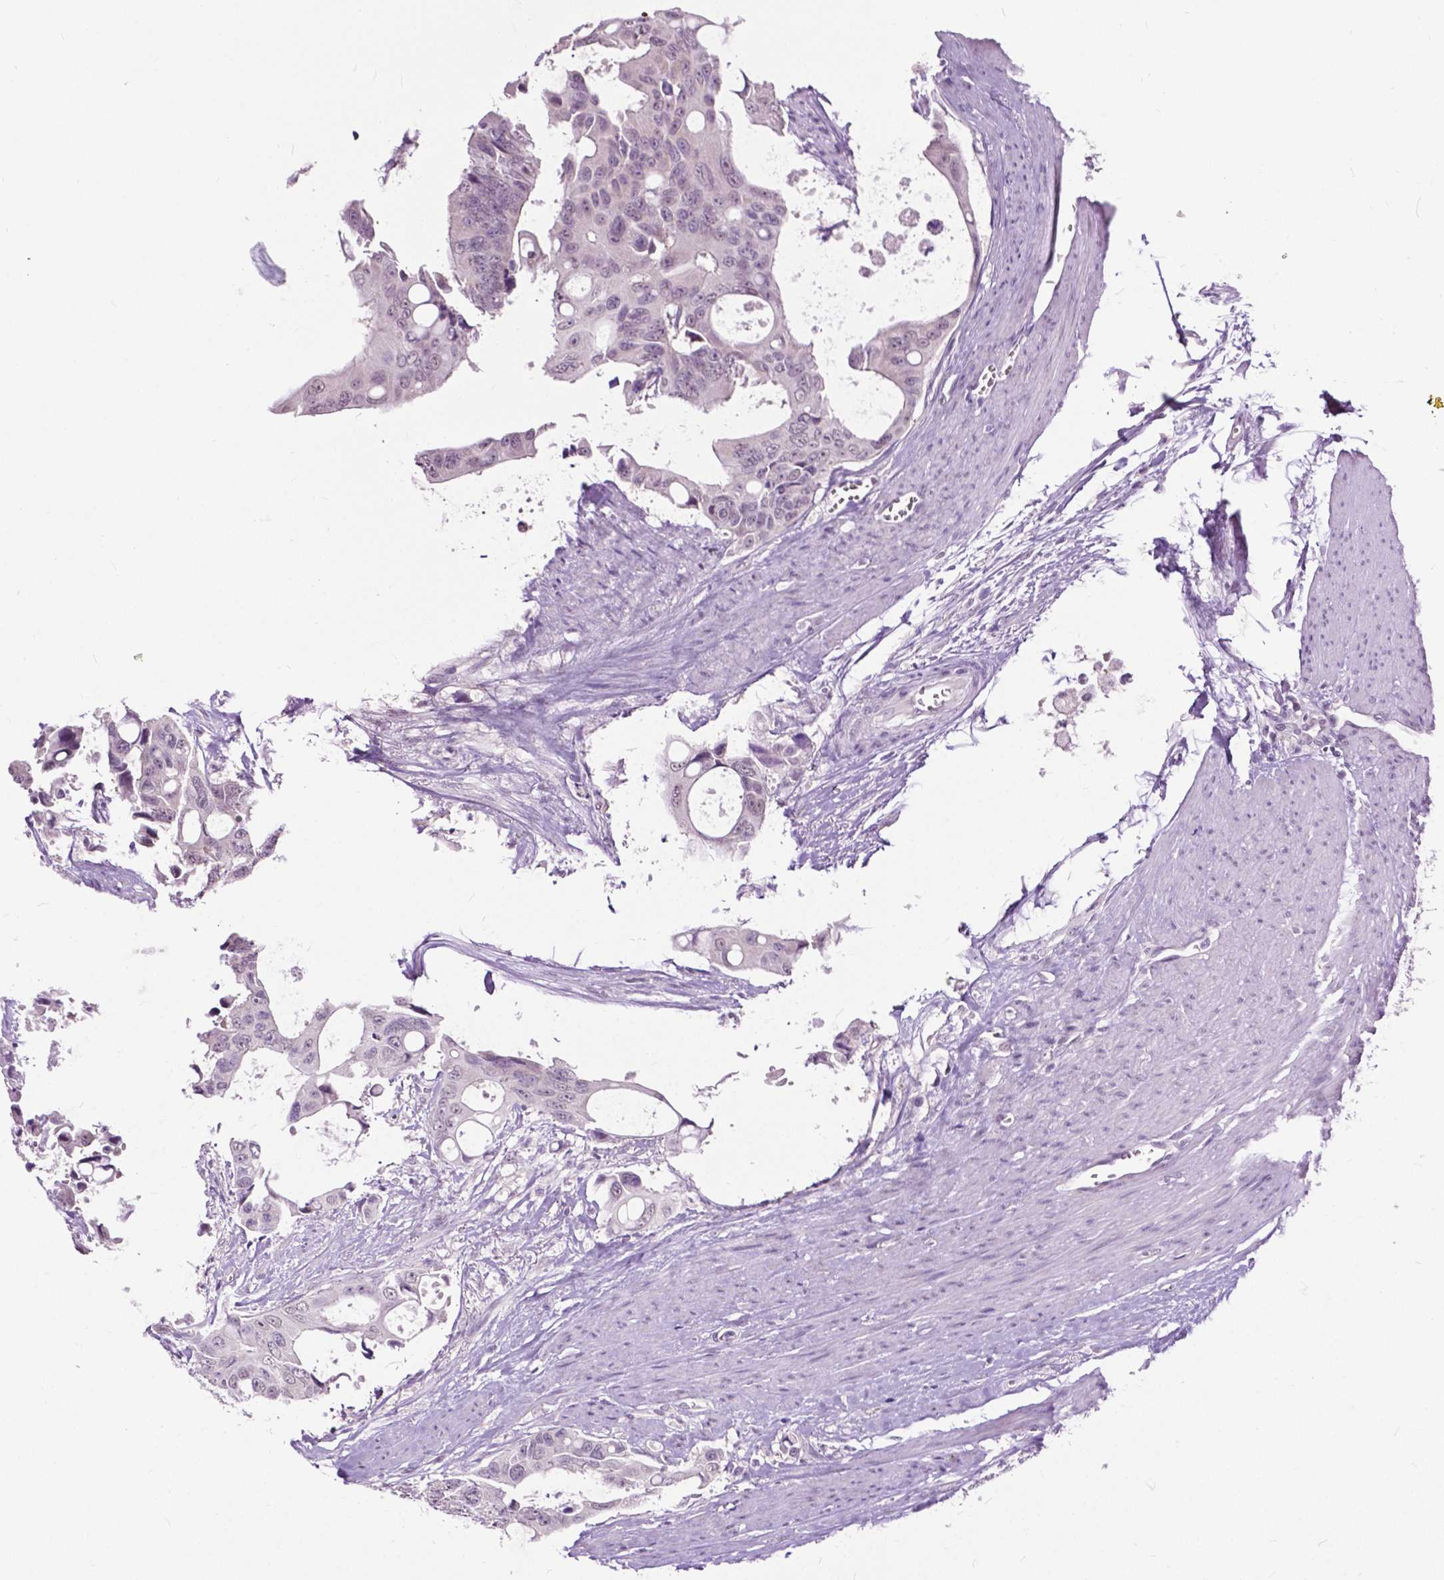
{"staining": {"intensity": "negative", "quantity": "none", "location": "none"}, "tissue": "colorectal cancer", "cell_type": "Tumor cells", "image_type": "cancer", "snomed": [{"axis": "morphology", "description": "Adenocarcinoma, NOS"}, {"axis": "topography", "description": "Rectum"}], "caption": "Adenocarcinoma (colorectal) stained for a protein using immunohistochemistry (IHC) displays no staining tumor cells.", "gene": "GPR37L1", "patient": {"sex": "male", "age": 76}}